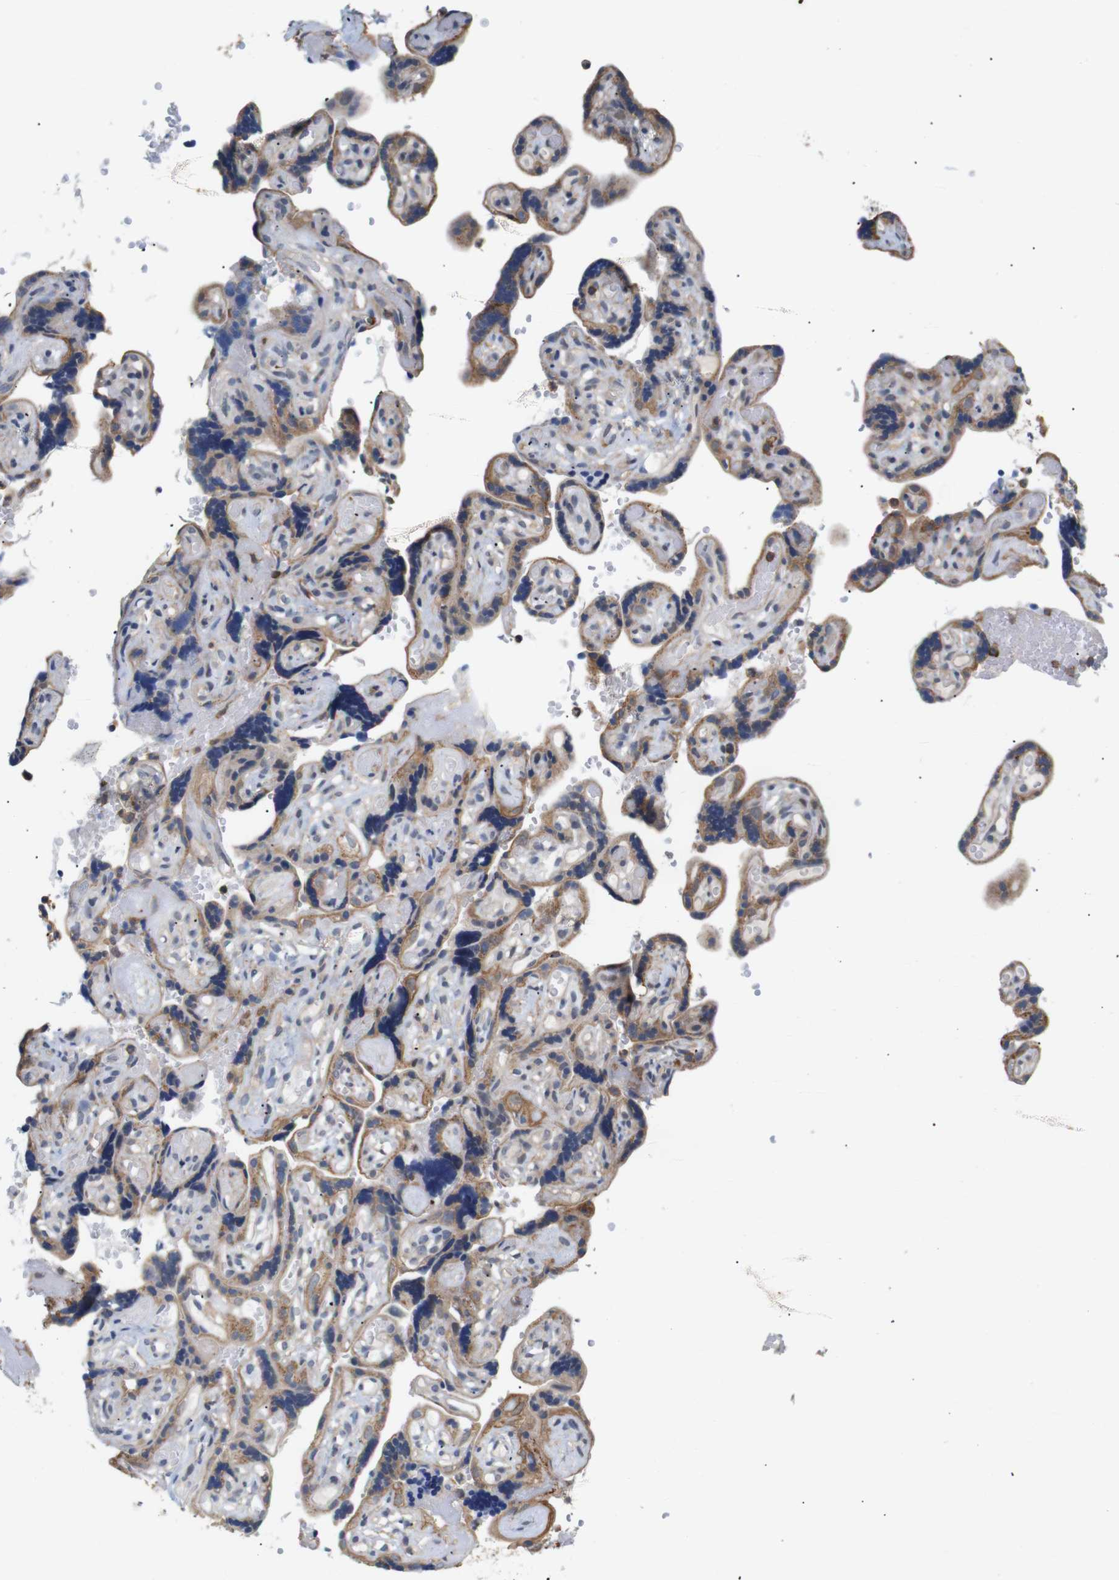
{"staining": {"intensity": "moderate", "quantity": ">75%", "location": "cytoplasmic/membranous"}, "tissue": "placenta", "cell_type": "Decidual cells", "image_type": "normal", "snomed": [{"axis": "morphology", "description": "Normal tissue, NOS"}, {"axis": "topography", "description": "Placenta"}], "caption": "A brown stain highlights moderate cytoplasmic/membranous expression of a protein in decidual cells of benign human placenta. Nuclei are stained in blue.", "gene": "BRWD3", "patient": {"sex": "female", "age": 30}}